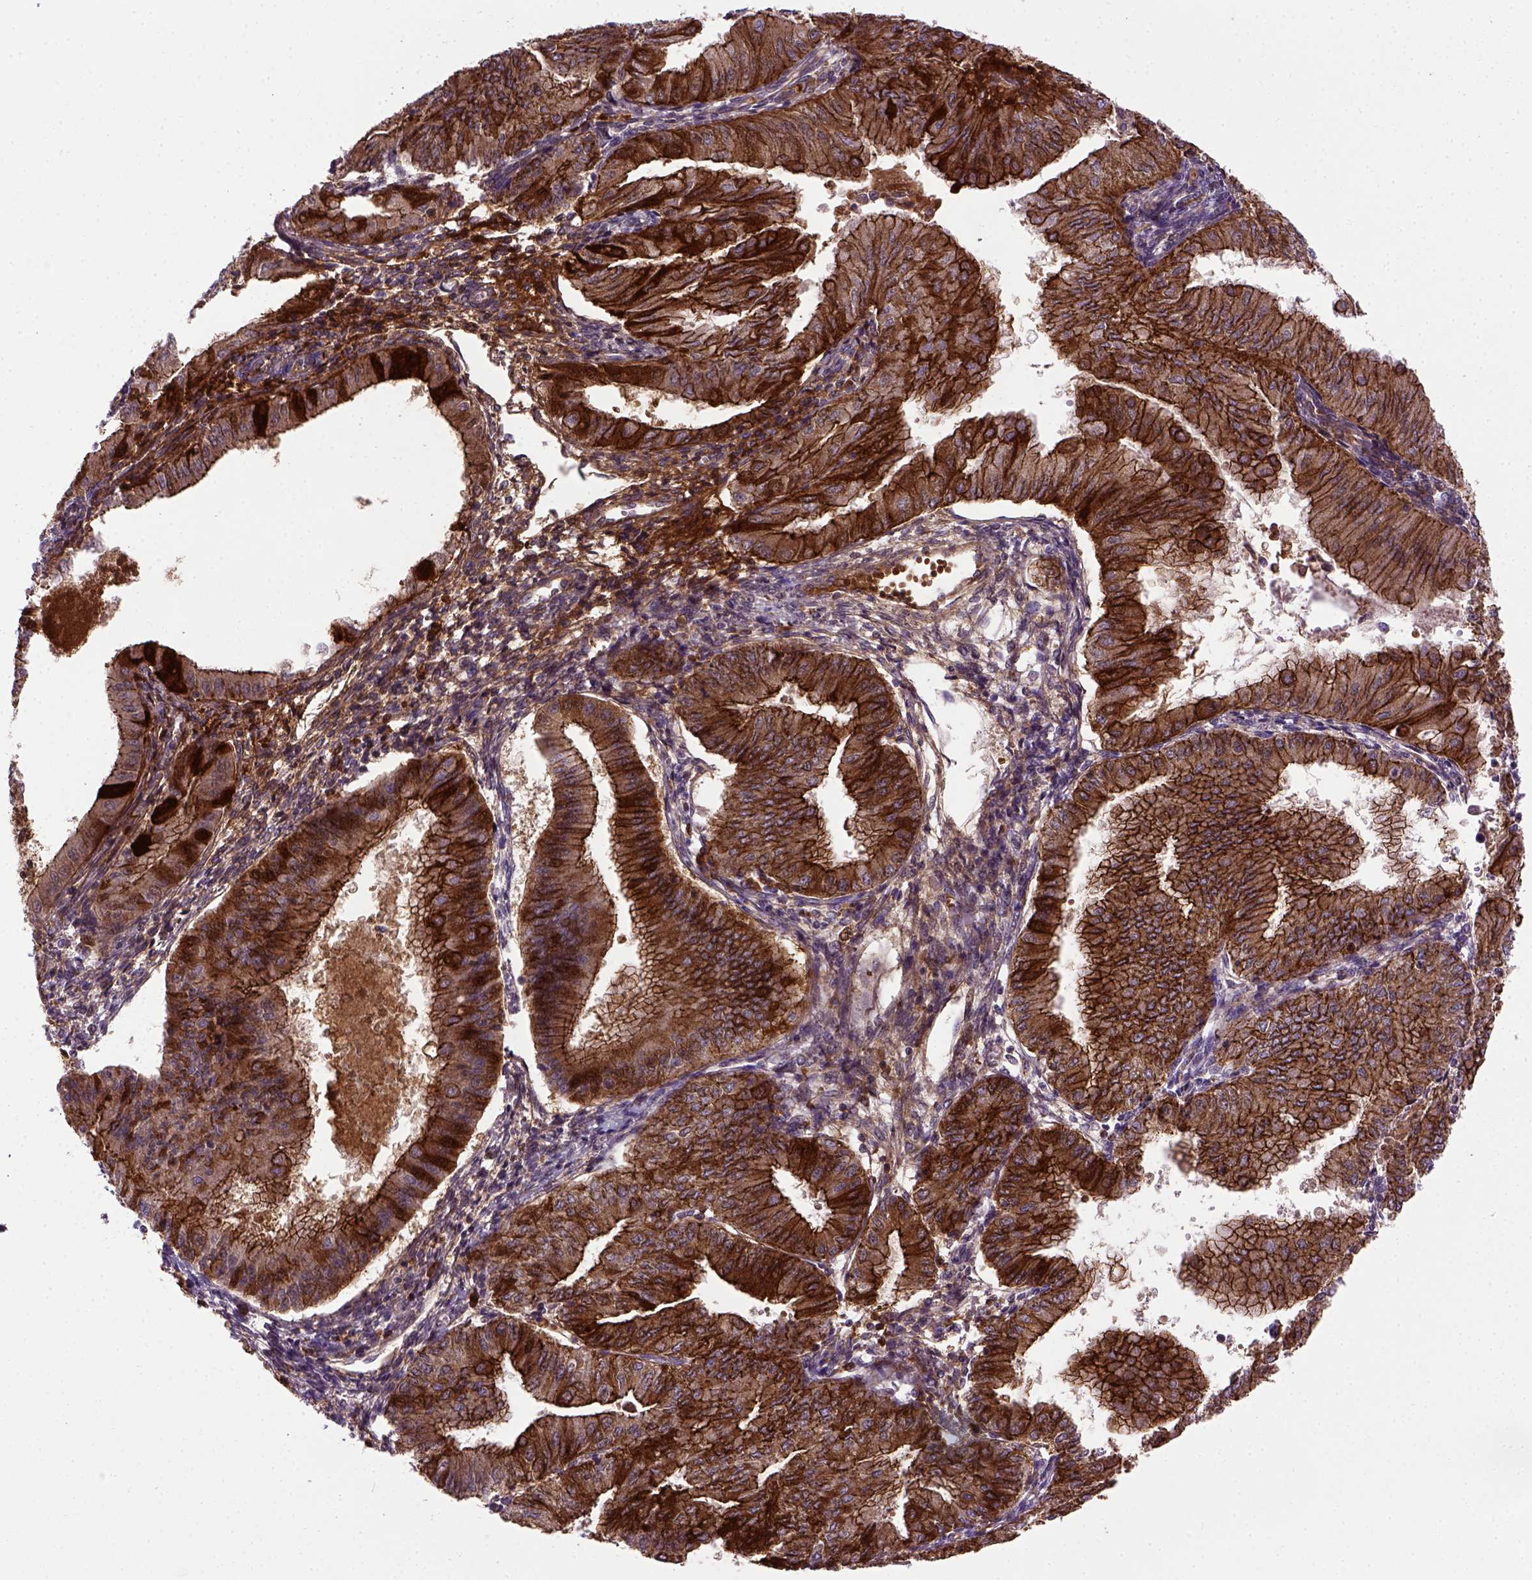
{"staining": {"intensity": "strong", "quantity": ">75%", "location": "cytoplasmic/membranous"}, "tissue": "endometrial cancer", "cell_type": "Tumor cells", "image_type": "cancer", "snomed": [{"axis": "morphology", "description": "Adenocarcinoma, NOS"}, {"axis": "topography", "description": "Endometrium"}], "caption": "High-power microscopy captured an immunohistochemistry (IHC) histopathology image of adenocarcinoma (endometrial), revealing strong cytoplasmic/membranous positivity in approximately >75% of tumor cells.", "gene": "CDH1", "patient": {"sex": "female", "age": 53}}